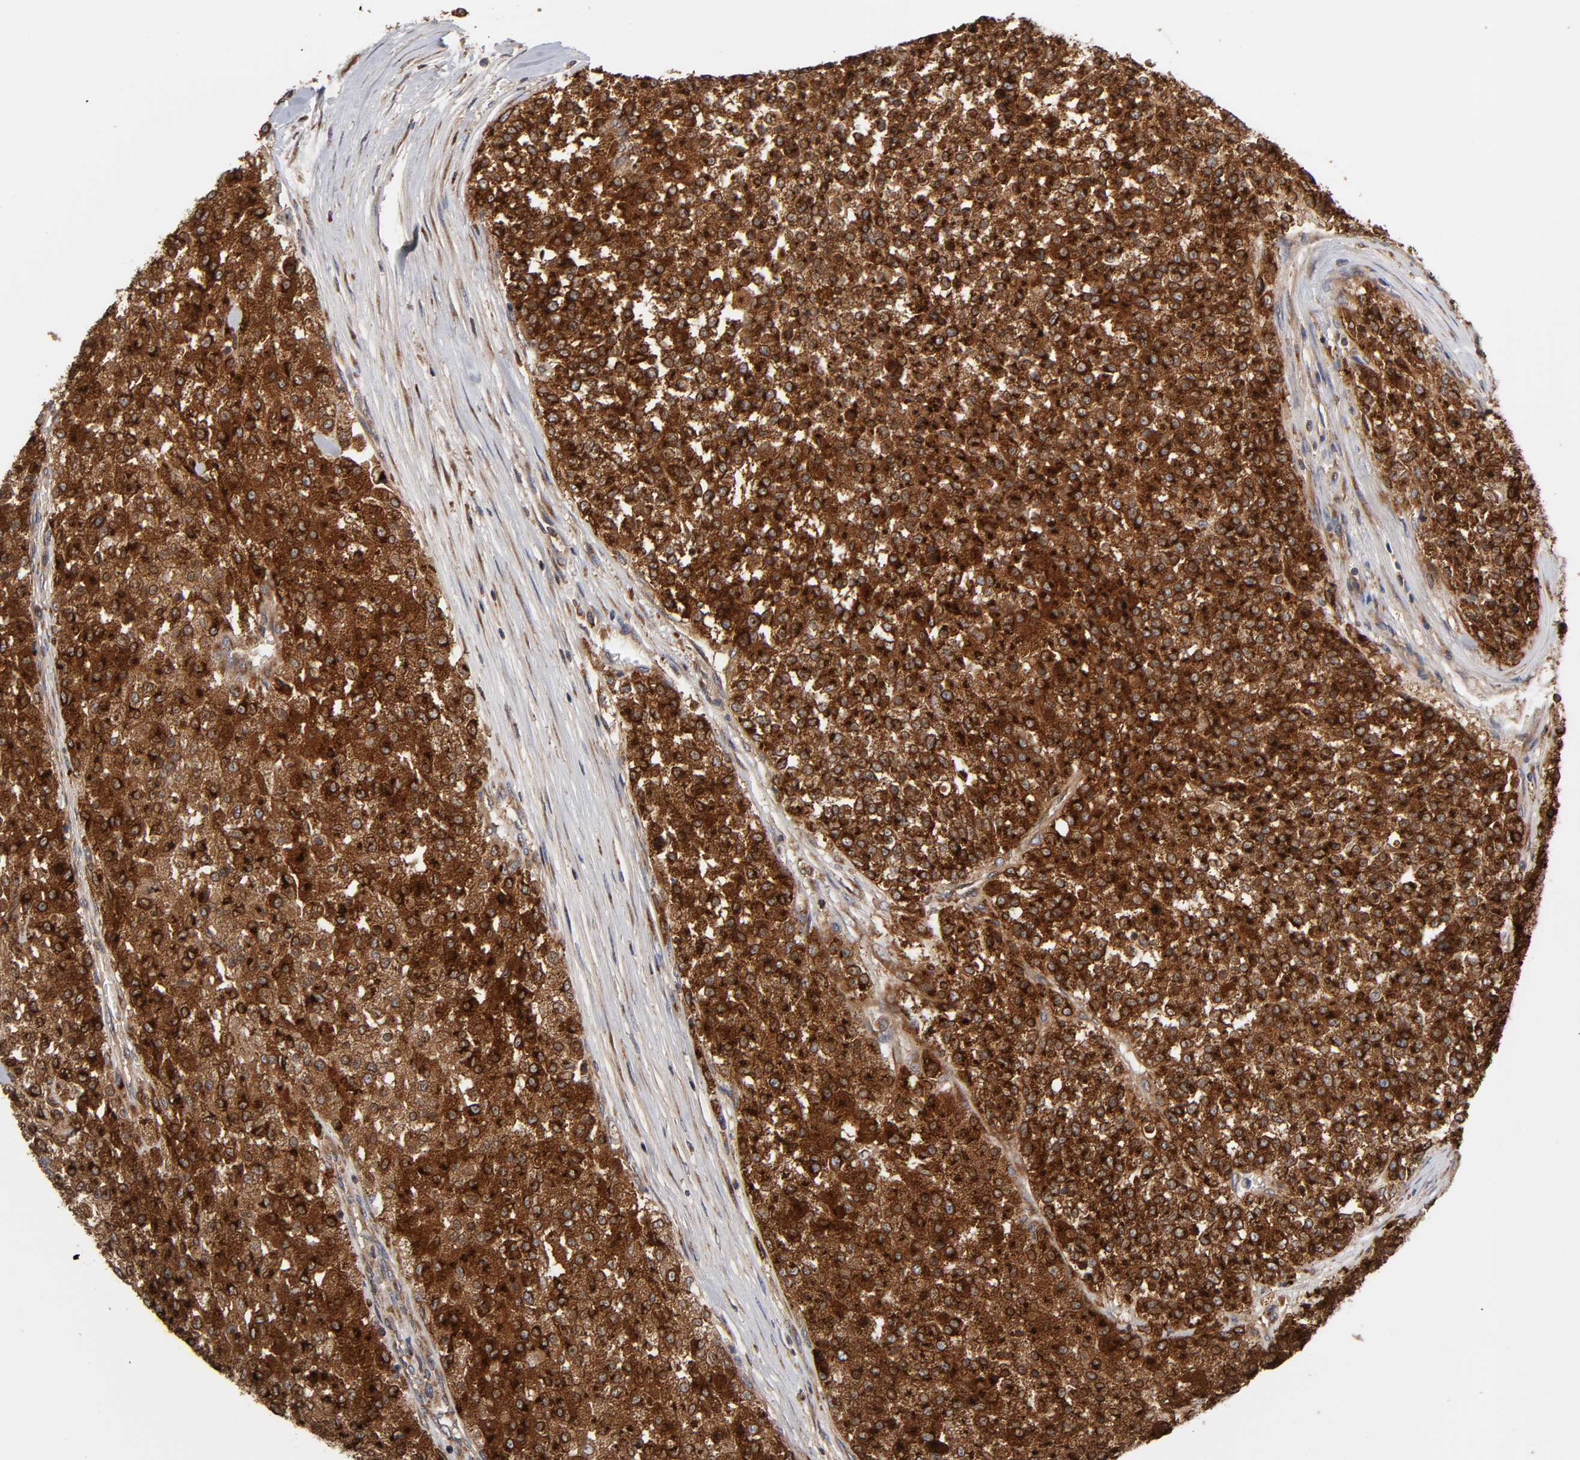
{"staining": {"intensity": "strong", "quantity": ">75%", "location": "cytoplasmic/membranous"}, "tissue": "testis cancer", "cell_type": "Tumor cells", "image_type": "cancer", "snomed": [{"axis": "morphology", "description": "Seminoma, NOS"}, {"axis": "topography", "description": "Testis"}], "caption": "Immunohistochemistry of human testis seminoma exhibits high levels of strong cytoplasmic/membranous staining in approximately >75% of tumor cells.", "gene": "GNPTG", "patient": {"sex": "male", "age": 59}}